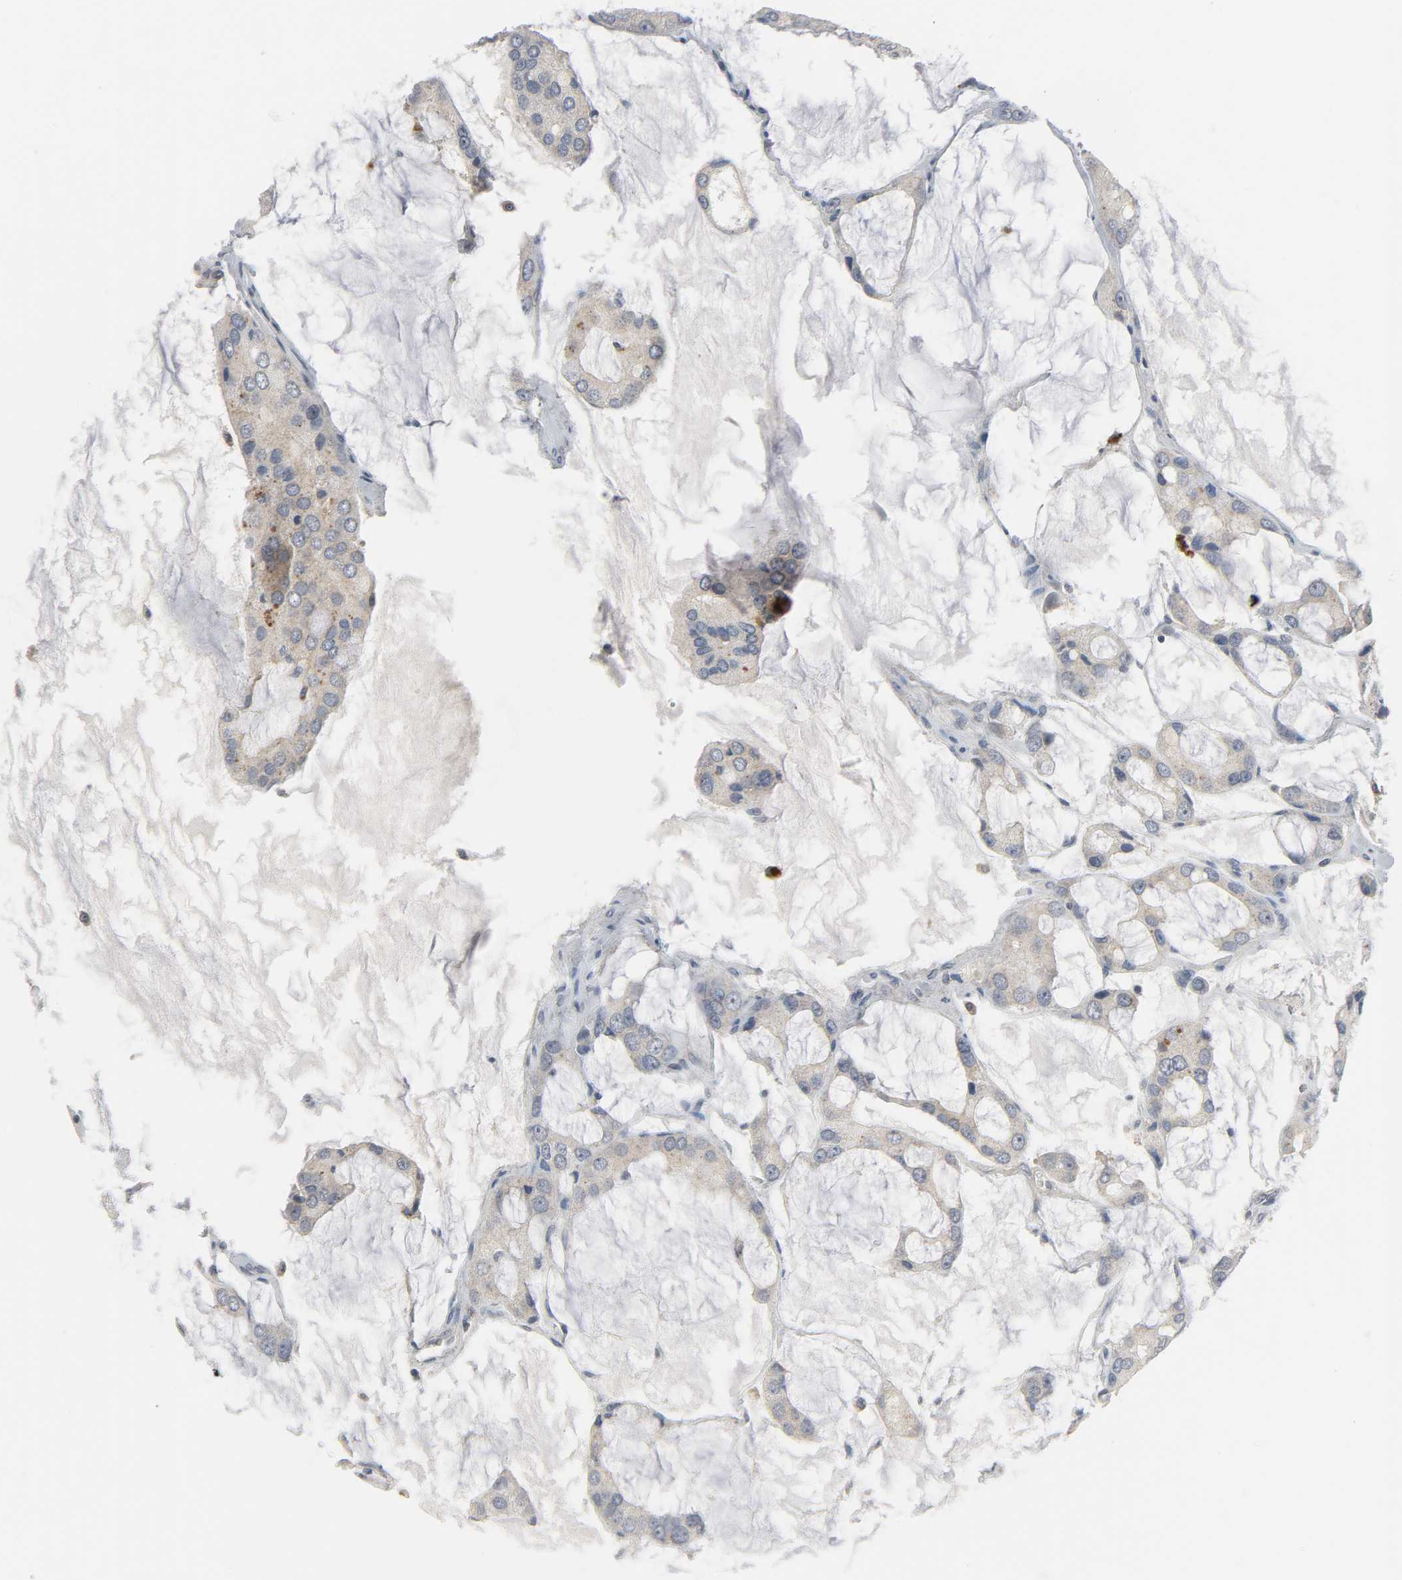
{"staining": {"intensity": "moderate", "quantity": ">75%", "location": "cytoplasmic/membranous"}, "tissue": "prostate cancer", "cell_type": "Tumor cells", "image_type": "cancer", "snomed": [{"axis": "morphology", "description": "Adenocarcinoma, High grade"}, {"axis": "topography", "description": "Prostate"}], "caption": "An immunohistochemistry micrograph of tumor tissue is shown. Protein staining in brown shows moderate cytoplasmic/membranous positivity in prostate cancer within tumor cells.", "gene": "CLIP1", "patient": {"sex": "male", "age": 67}}